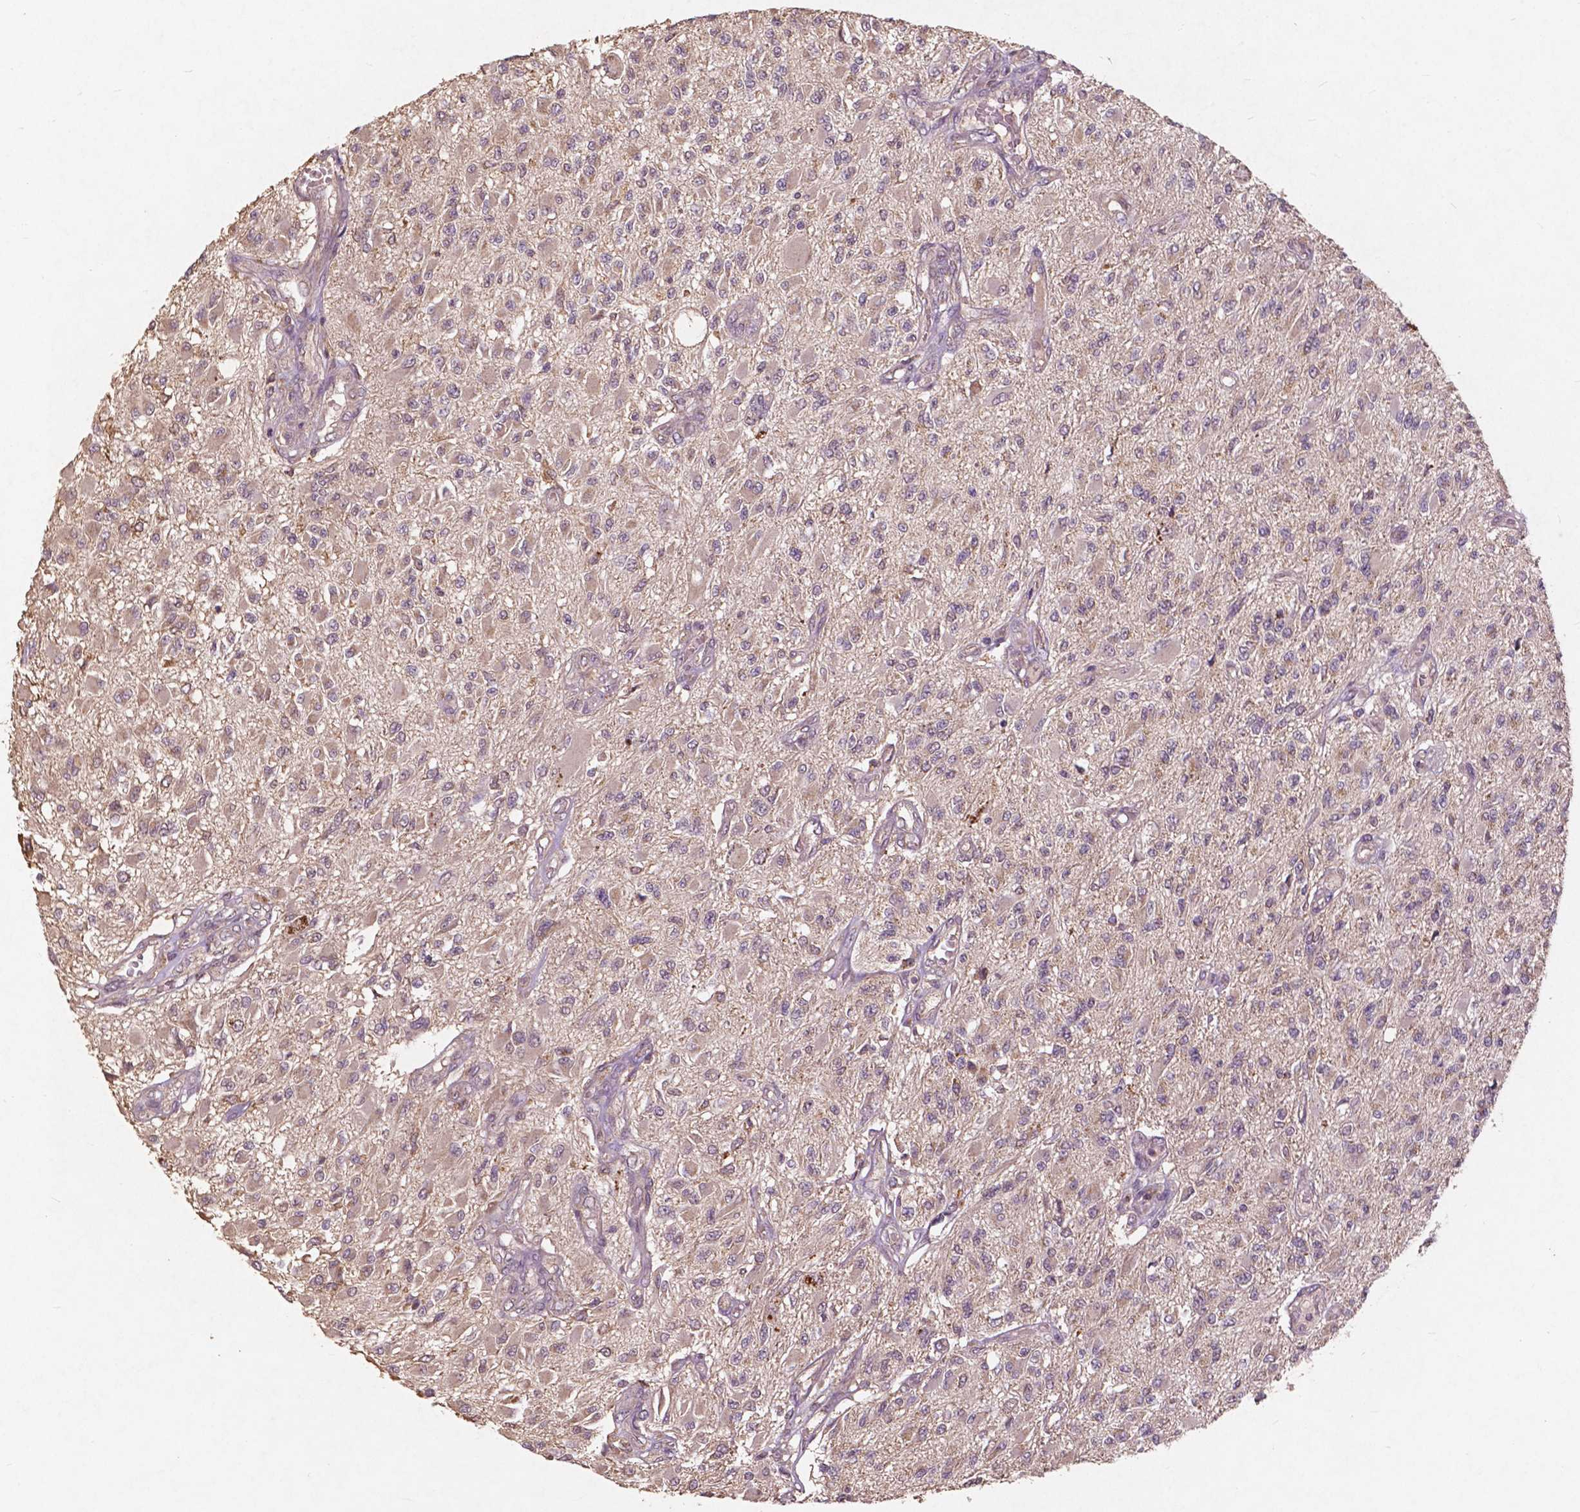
{"staining": {"intensity": "weak", "quantity": "25%-75%", "location": "cytoplasmic/membranous"}, "tissue": "glioma", "cell_type": "Tumor cells", "image_type": "cancer", "snomed": [{"axis": "morphology", "description": "Glioma, malignant, High grade"}, {"axis": "topography", "description": "Brain"}], "caption": "Glioma stained with a protein marker shows weak staining in tumor cells.", "gene": "ST6GALNAC5", "patient": {"sex": "female", "age": 63}}